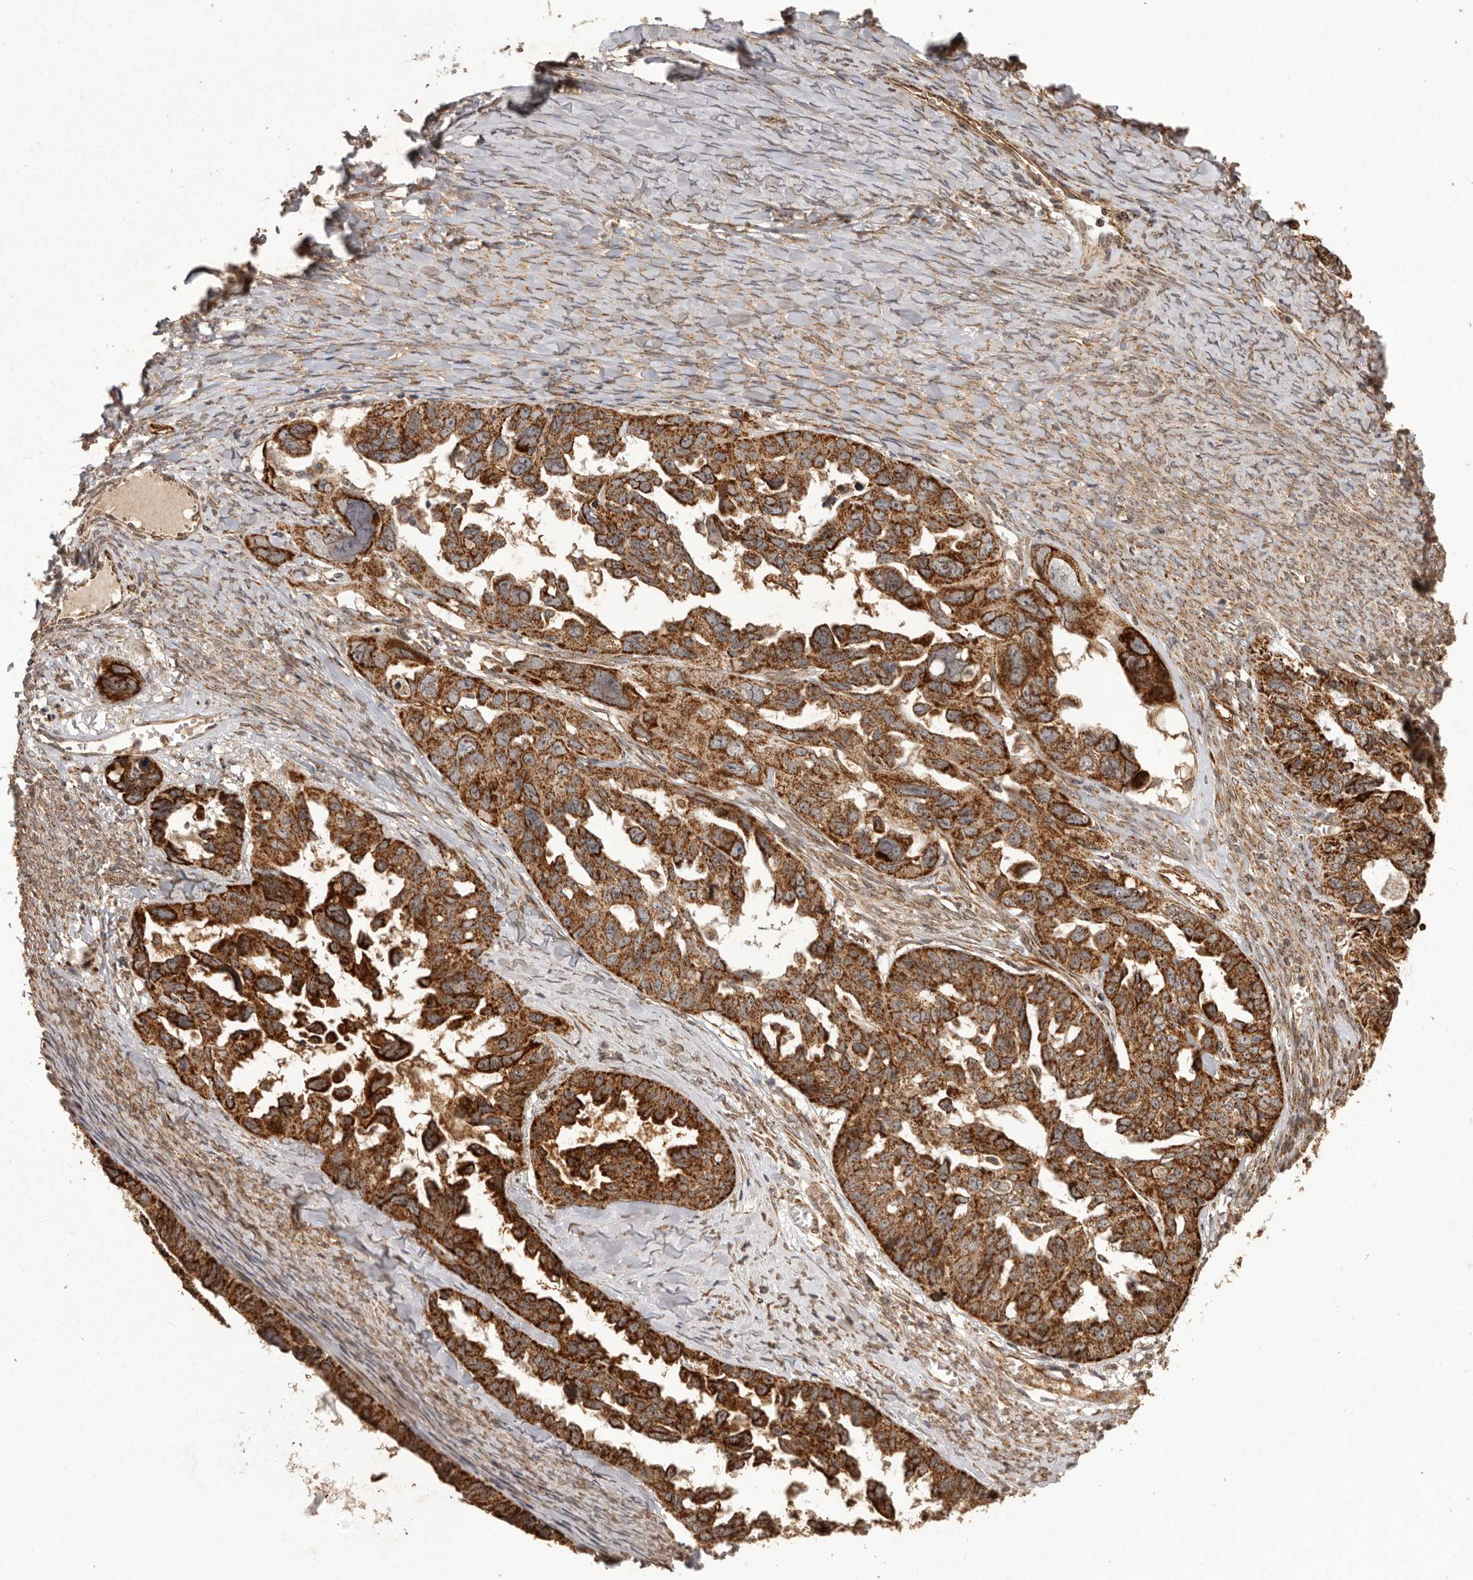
{"staining": {"intensity": "strong", "quantity": ">75%", "location": "cytoplasmic/membranous"}, "tissue": "ovarian cancer", "cell_type": "Tumor cells", "image_type": "cancer", "snomed": [{"axis": "morphology", "description": "Cystadenocarcinoma, serous, NOS"}, {"axis": "topography", "description": "Ovary"}], "caption": "The immunohistochemical stain shows strong cytoplasmic/membranous positivity in tumor cells of ovarian cancer tissue.", "gene": "CHRM2", "patient": {"sex": "female", "age": 79}}